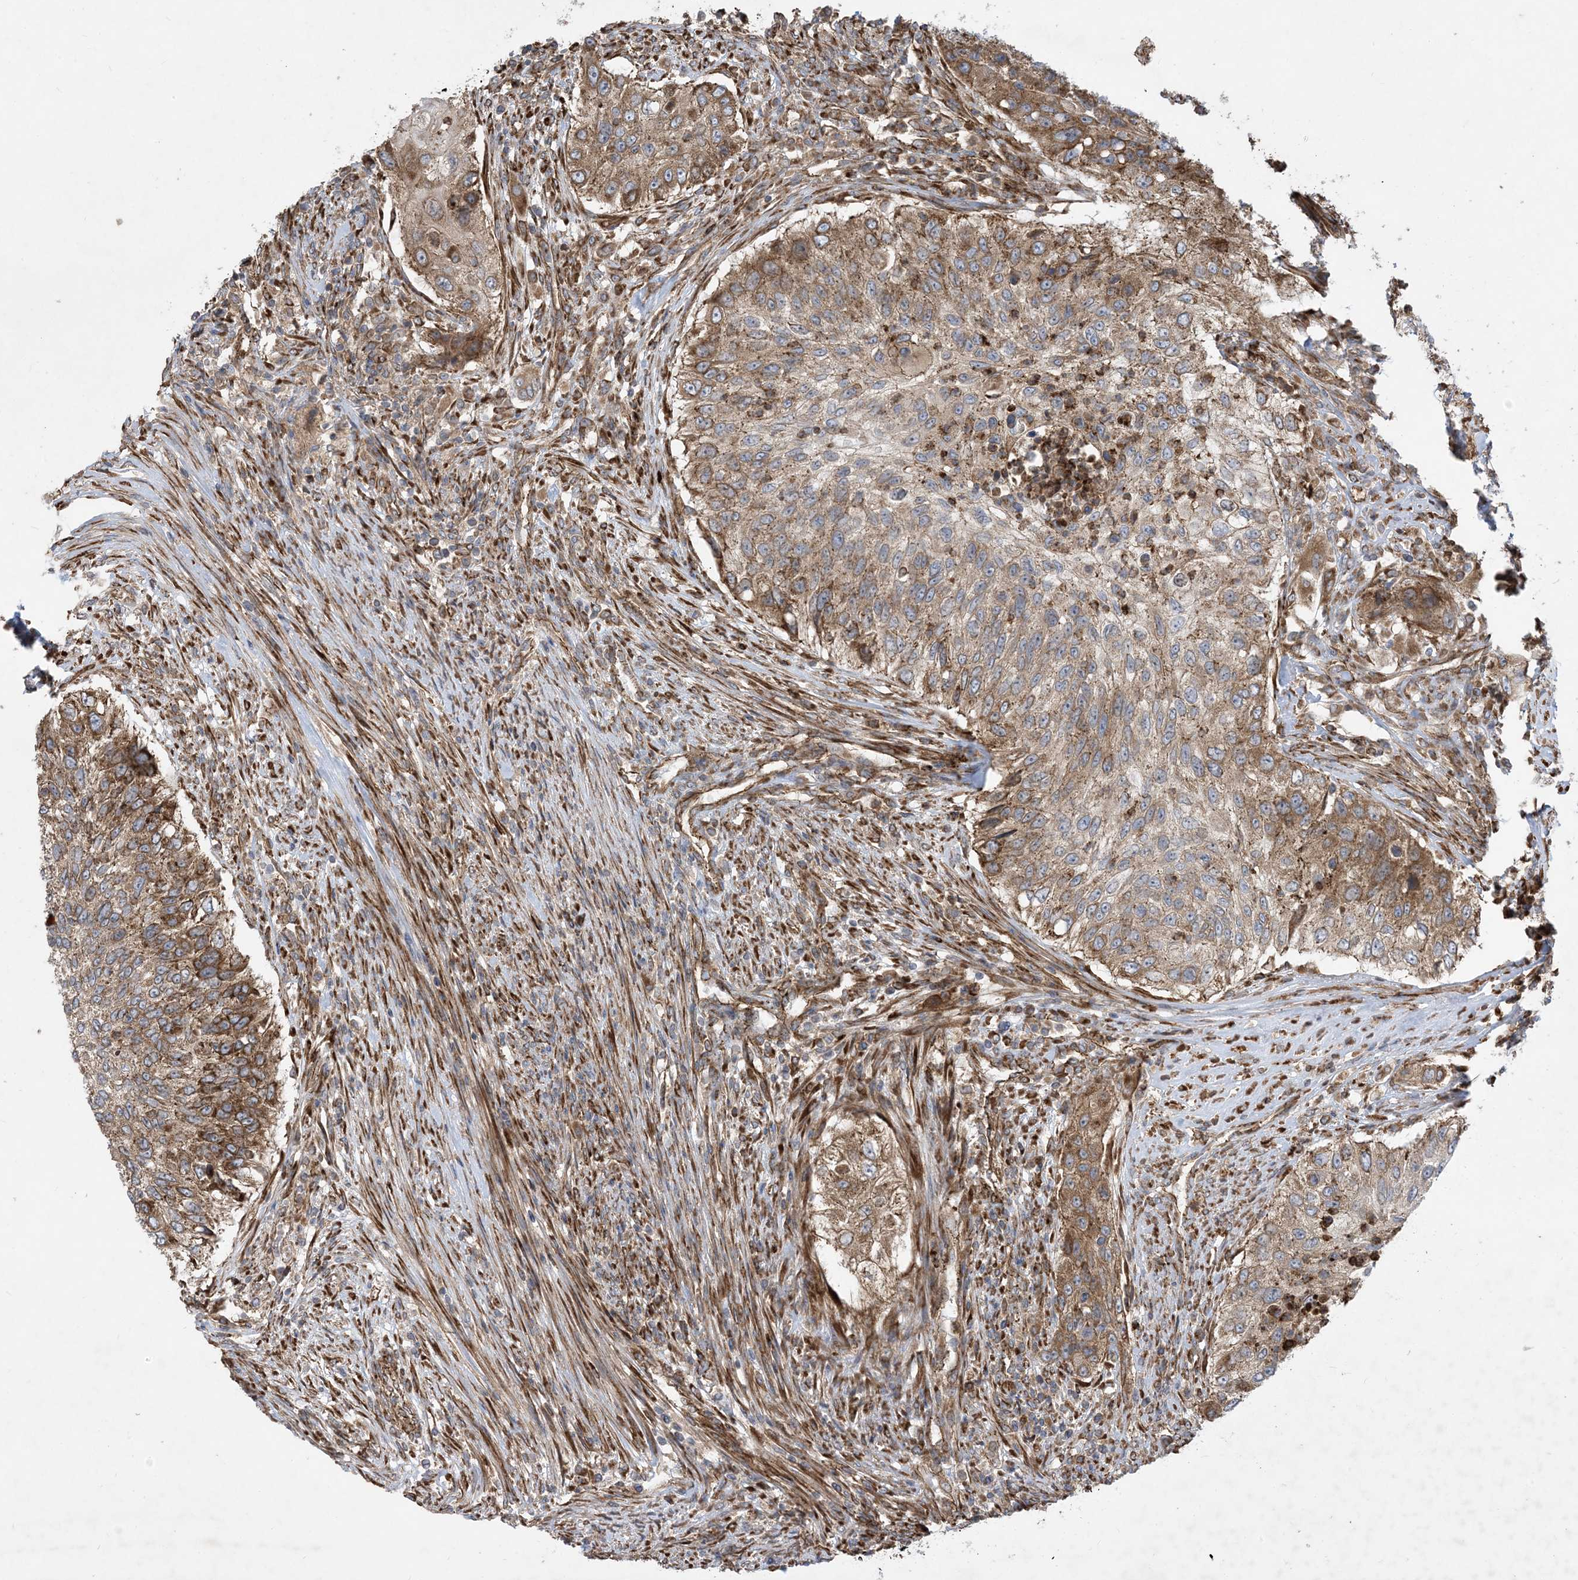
{"staining": {"intensity": "moderate", "quantity": ">75%", "location": "cytoplasmic/membranous"}, "tissue": "urothelial cancer", "cell_type": "Tumor cells", "image_type": "cancer", "snomed": [{"axis": "morphology", "description": "Urothelial carcinoma, High grade"}, {"axis": "topography", "description": "Urinary bladder"}], "caption": "DAB immunohistochemical staining of human urothelial cancer displays moderate cytoplasmic/membranous protein positivity in about >75% of tumor cells.", "gene": "OTOP1", "patient": {"sex": "female", "age": 60}}